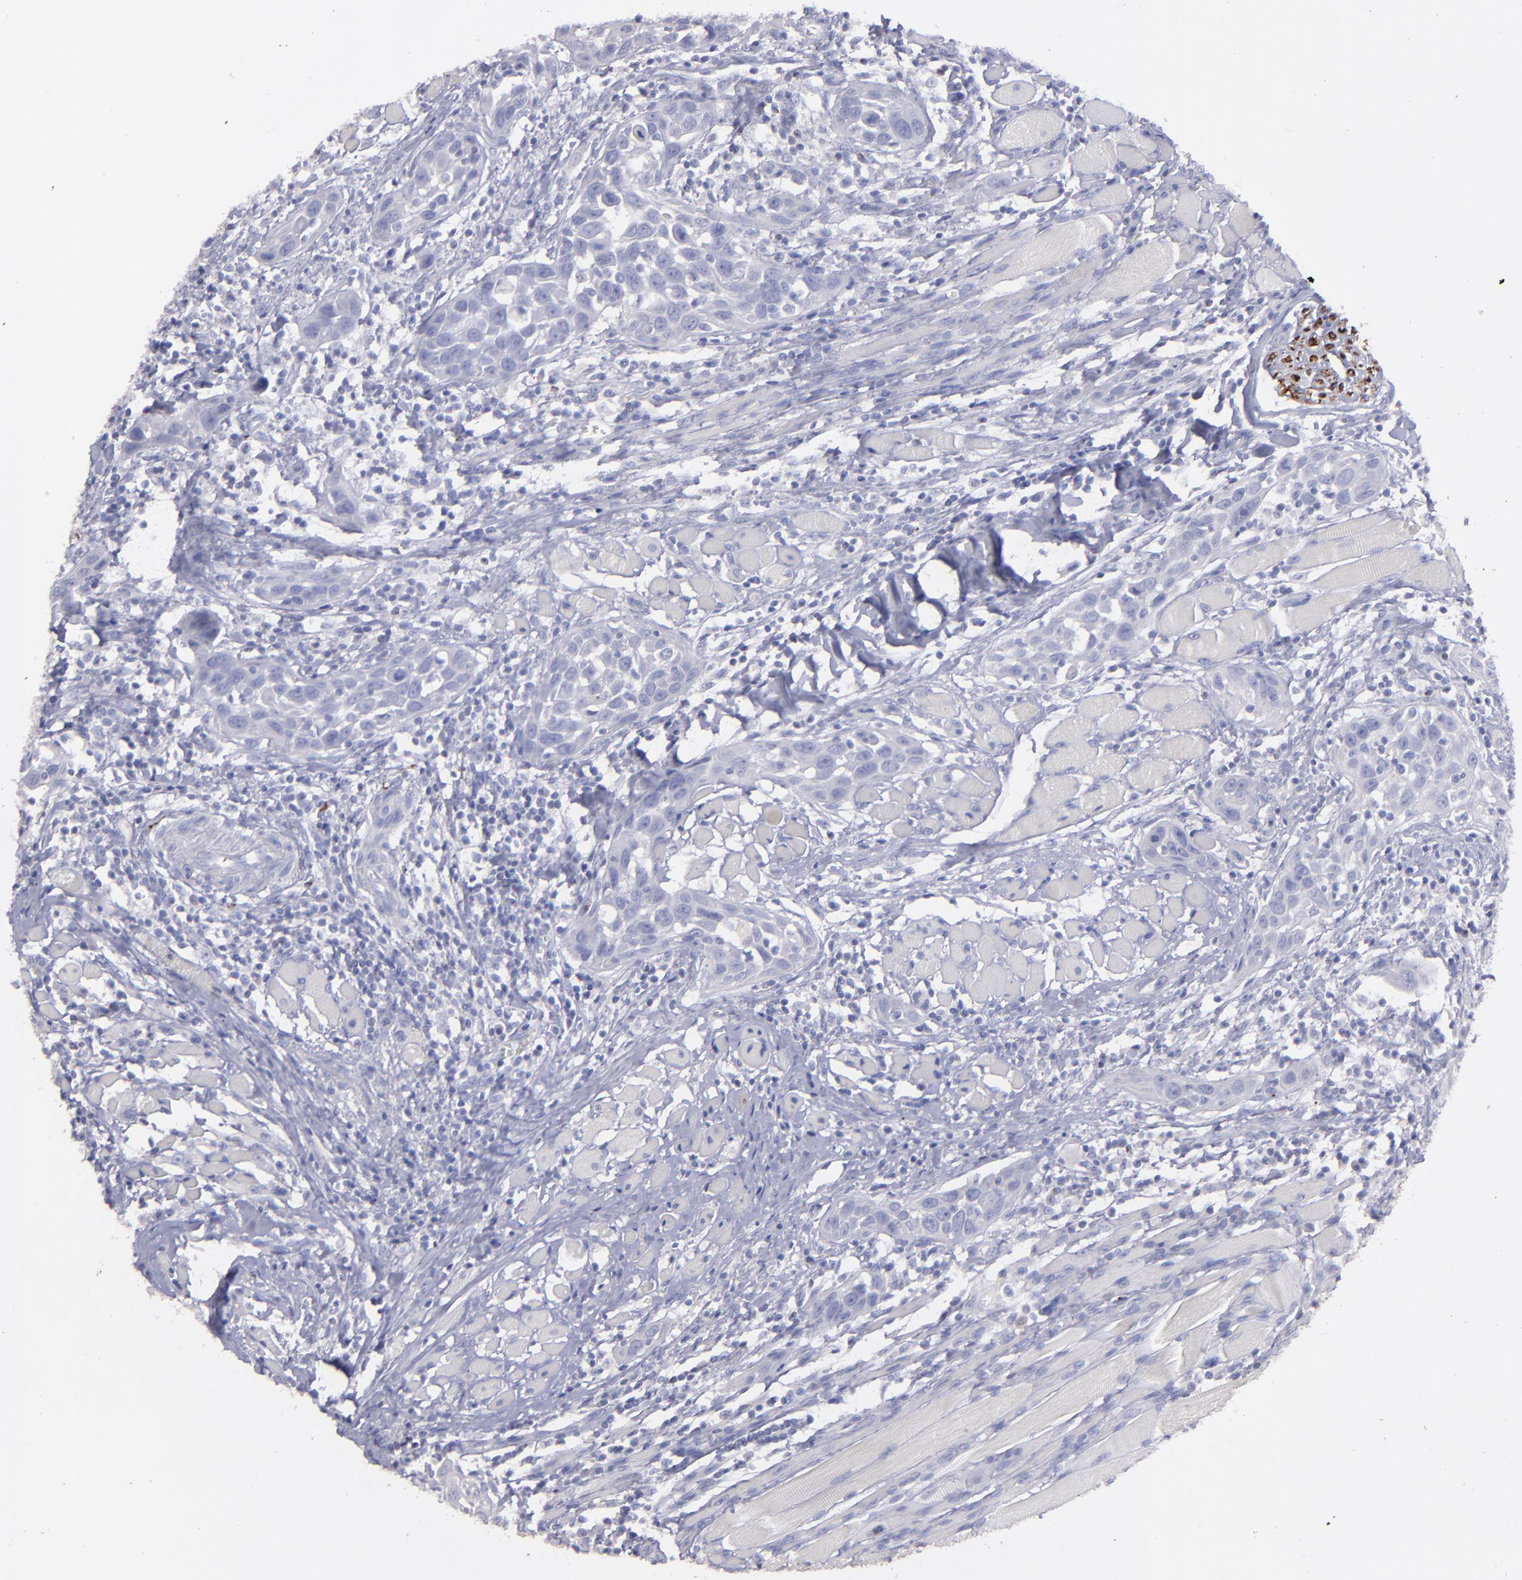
{"staining": {"intensity": "negative", "quantity": "none", "location": "none"}, "tissue": "head and neck cancer", "cell_type": "Tumor cells", "image_type": "cancer", "snomed": [{"axis": "morphology", "description": "Squamous cell carcinoma, NOS"}, {"axis": "topography", "description": "Oral tissue"}, {"axis": "topography", "description": "Head-Neck"}], "caption": "This is an IHC image of squamous cell carcinoma (head and neck). There is no expression in tumor cells.", "gene": "SNAP25", "patient": {"sex": "female", "age": 50}}